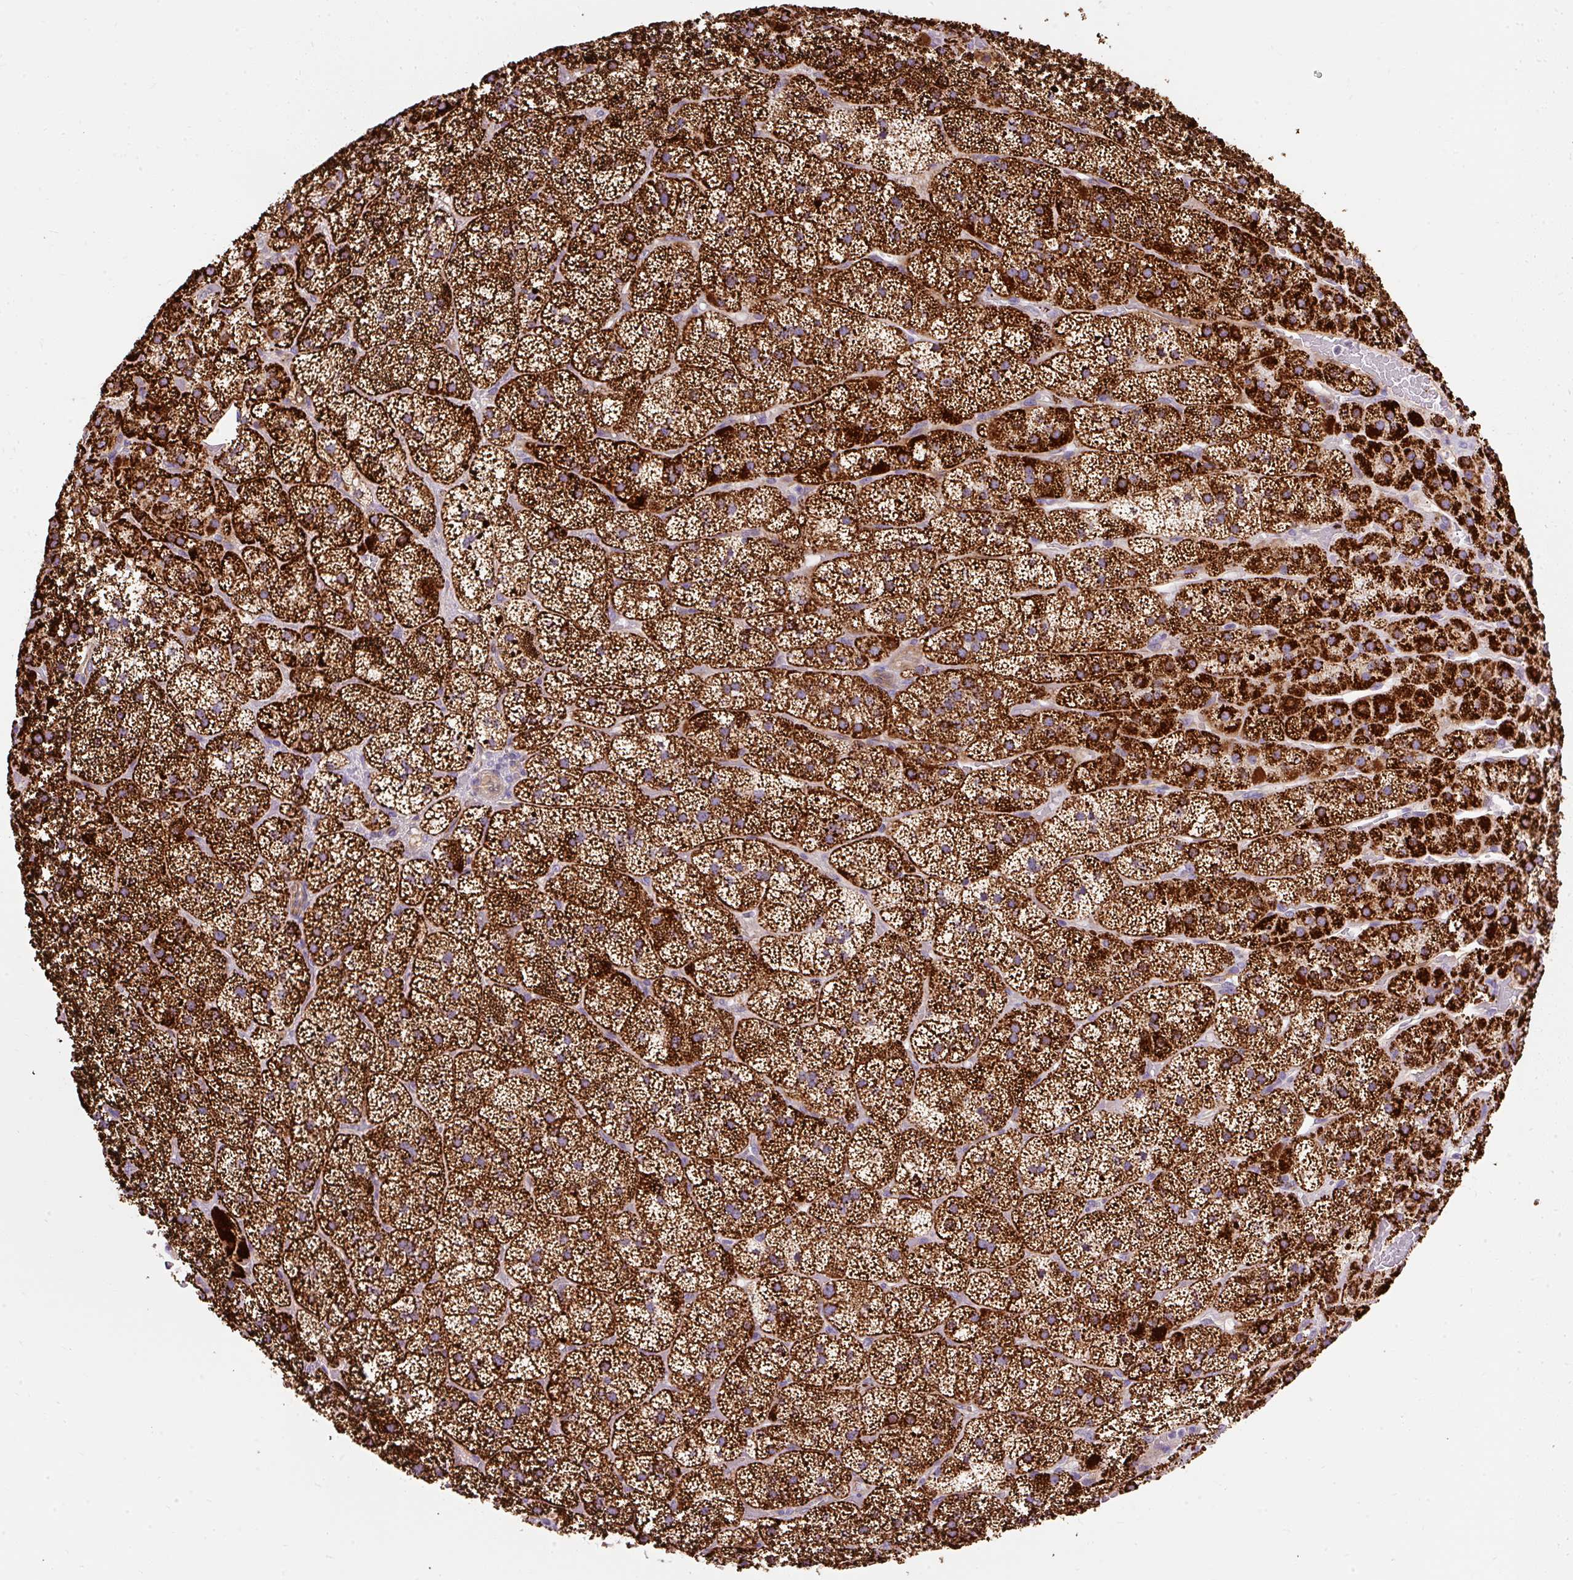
{"staining": {"intensity": "strong", "quantity": ">75%", "location": "cytoplasmic/membranous"}, "tissue": "adrenal gland", "cell_type": "Glandular cells", "image_type": "normal", "snomed": [{"axis": "morphology", "description": "Normal tissue, NOS"}, {"axis": "topography", "description": "Adrenal gland"}], "caption": "Immunohistochemistry of unremarkable human adrenal gland reveals high levels of strong cytoplasmic/membranous expression in about >75% of glandular cells.", "gene": "CEP290", "patient": {"sex": "male", "age": 57}}